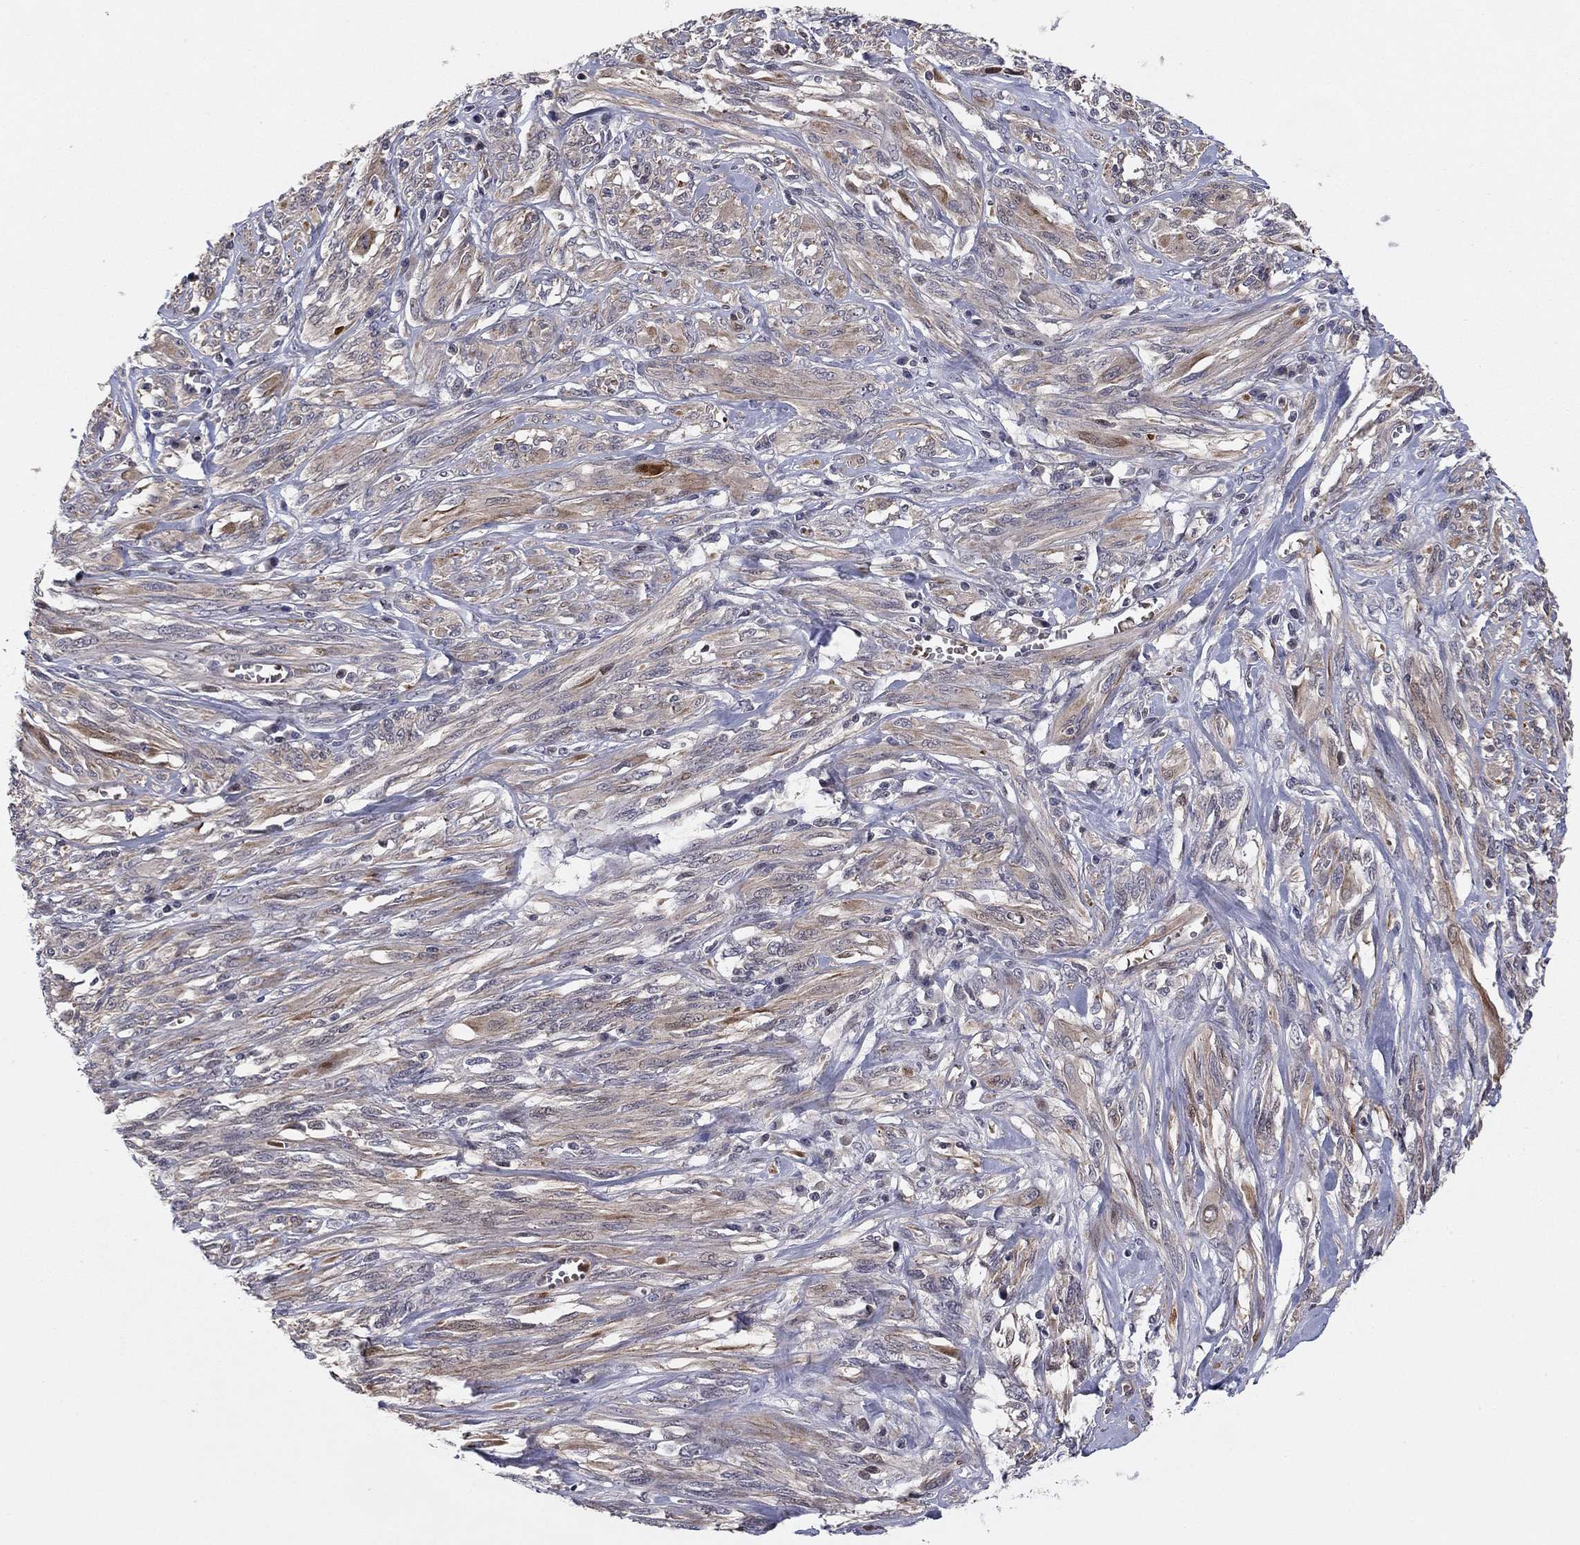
{"staining": {"intensity": "weak", "quantity": ">75%", "location": "cytoplasmic/membranous"}, "tissue": "melanoma", "cell_type": "Tumor cells", "image_type": "cancer", "snomed": [{"axis": "morphology", "description": "Malignant melanoma, NOS"}, {"axis": "topography", "description": "Skin"}], "caption": "Immunohistochemical staining of human melanoma reveals low levels of weak cytoplasmic/membranous staining in about >75% of tumor cells. The staining was performed using DAB to visualize the protein expression in brown, while the nuclei were stained in blue with hematoxylin (Magnification: 20x).", "gene": "BCL11A", "patient": {"sex": "female", "age": 91}}